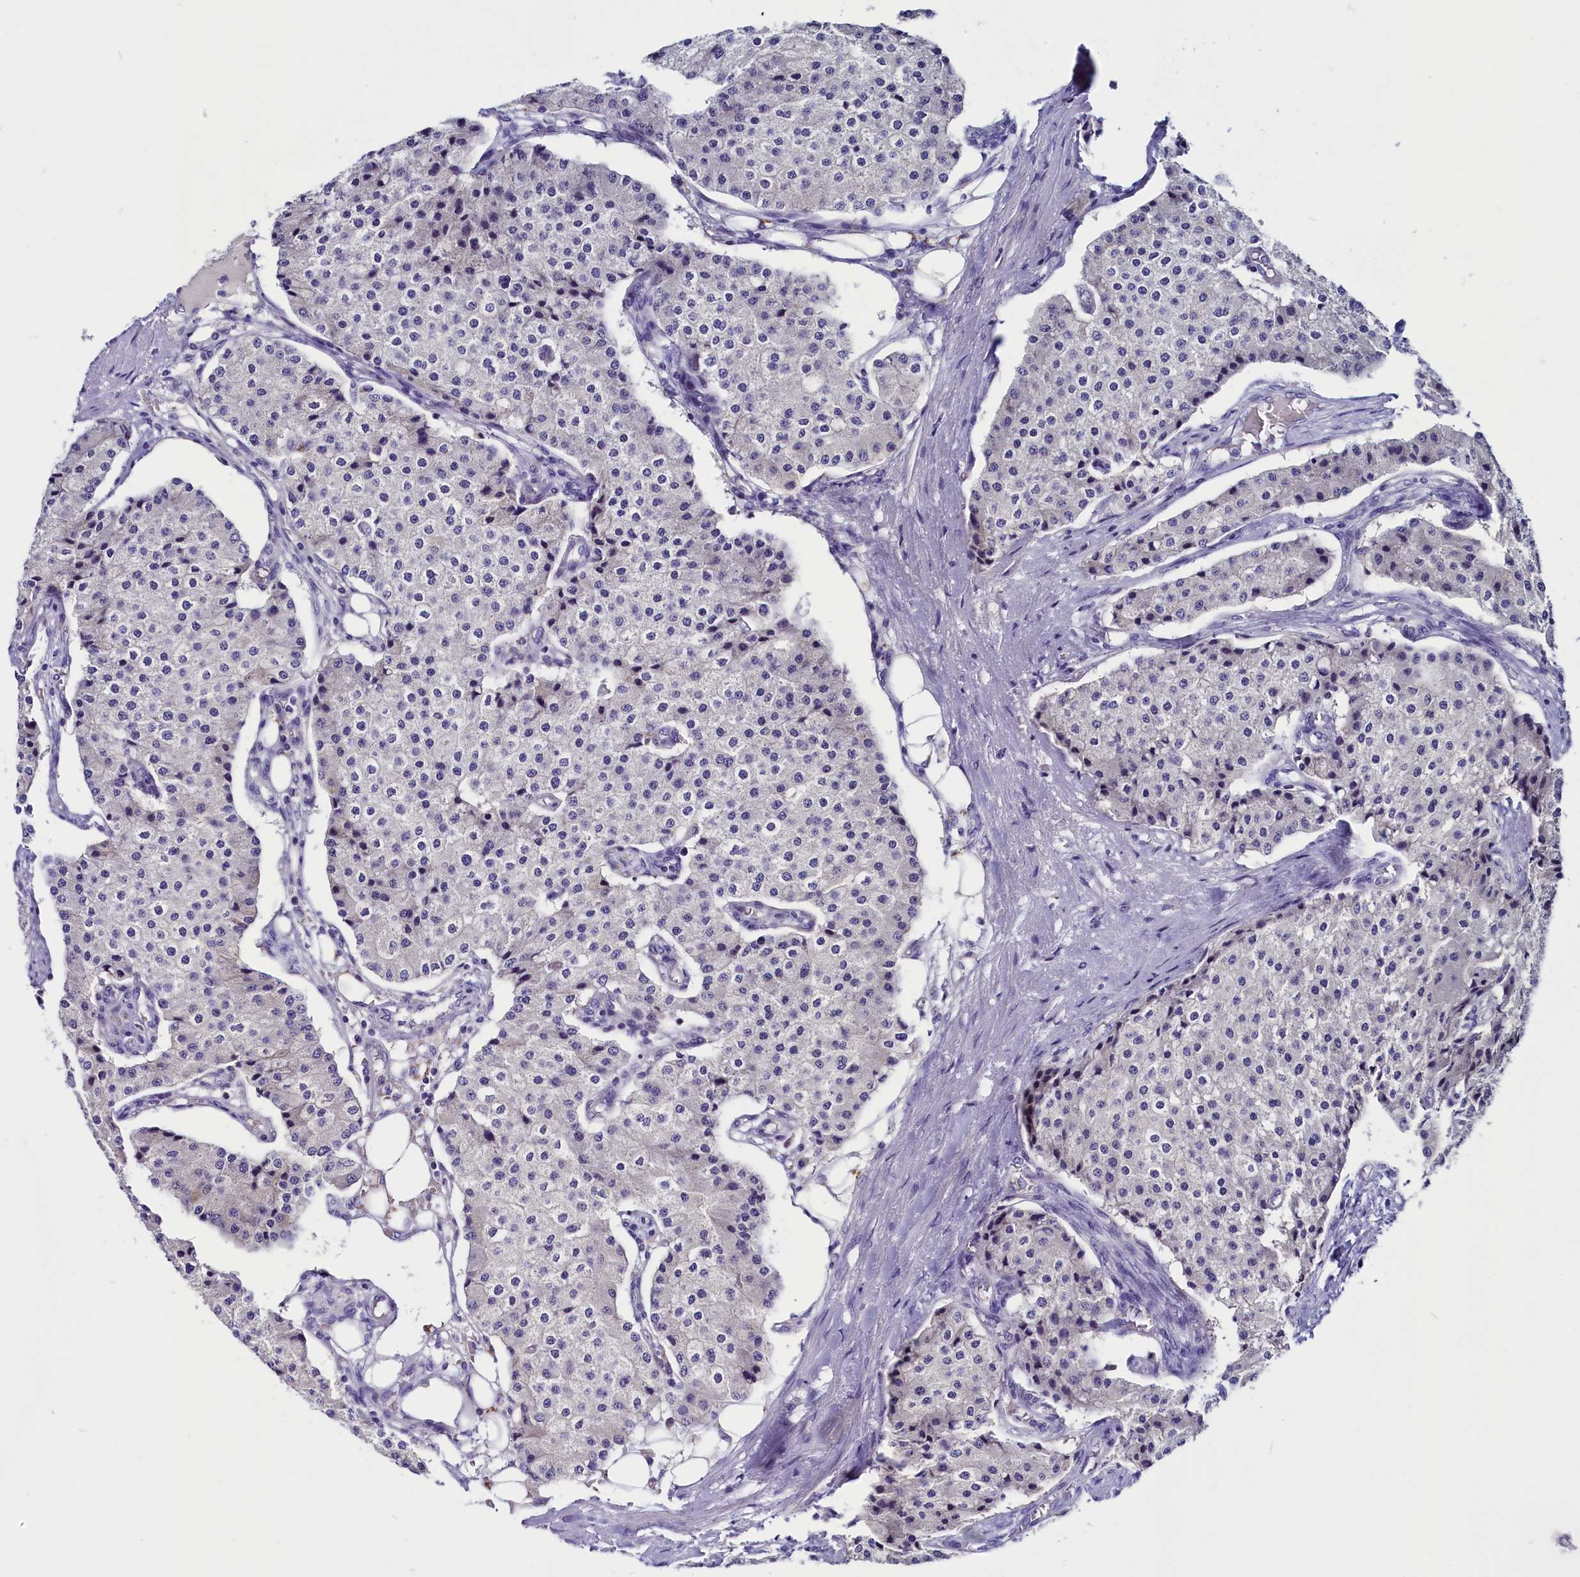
{"staining": {"intensity": "negative", "quantity": "none", "location": "none"}, "tissue": "carcinoid", "cell_type": "Tumor cells", "image_type": "cancer", "snomed": [{"axis": "morphology", "description": "Carcinoid, malignant, NOS"}, {"axis": "topography", "description": "Colon"}], "caption": "Tumor cells are negative for brown protein staining in malignant carcinoid.", "gene": "CCBE1", "patient": {"sex": "female", "age": 52}}